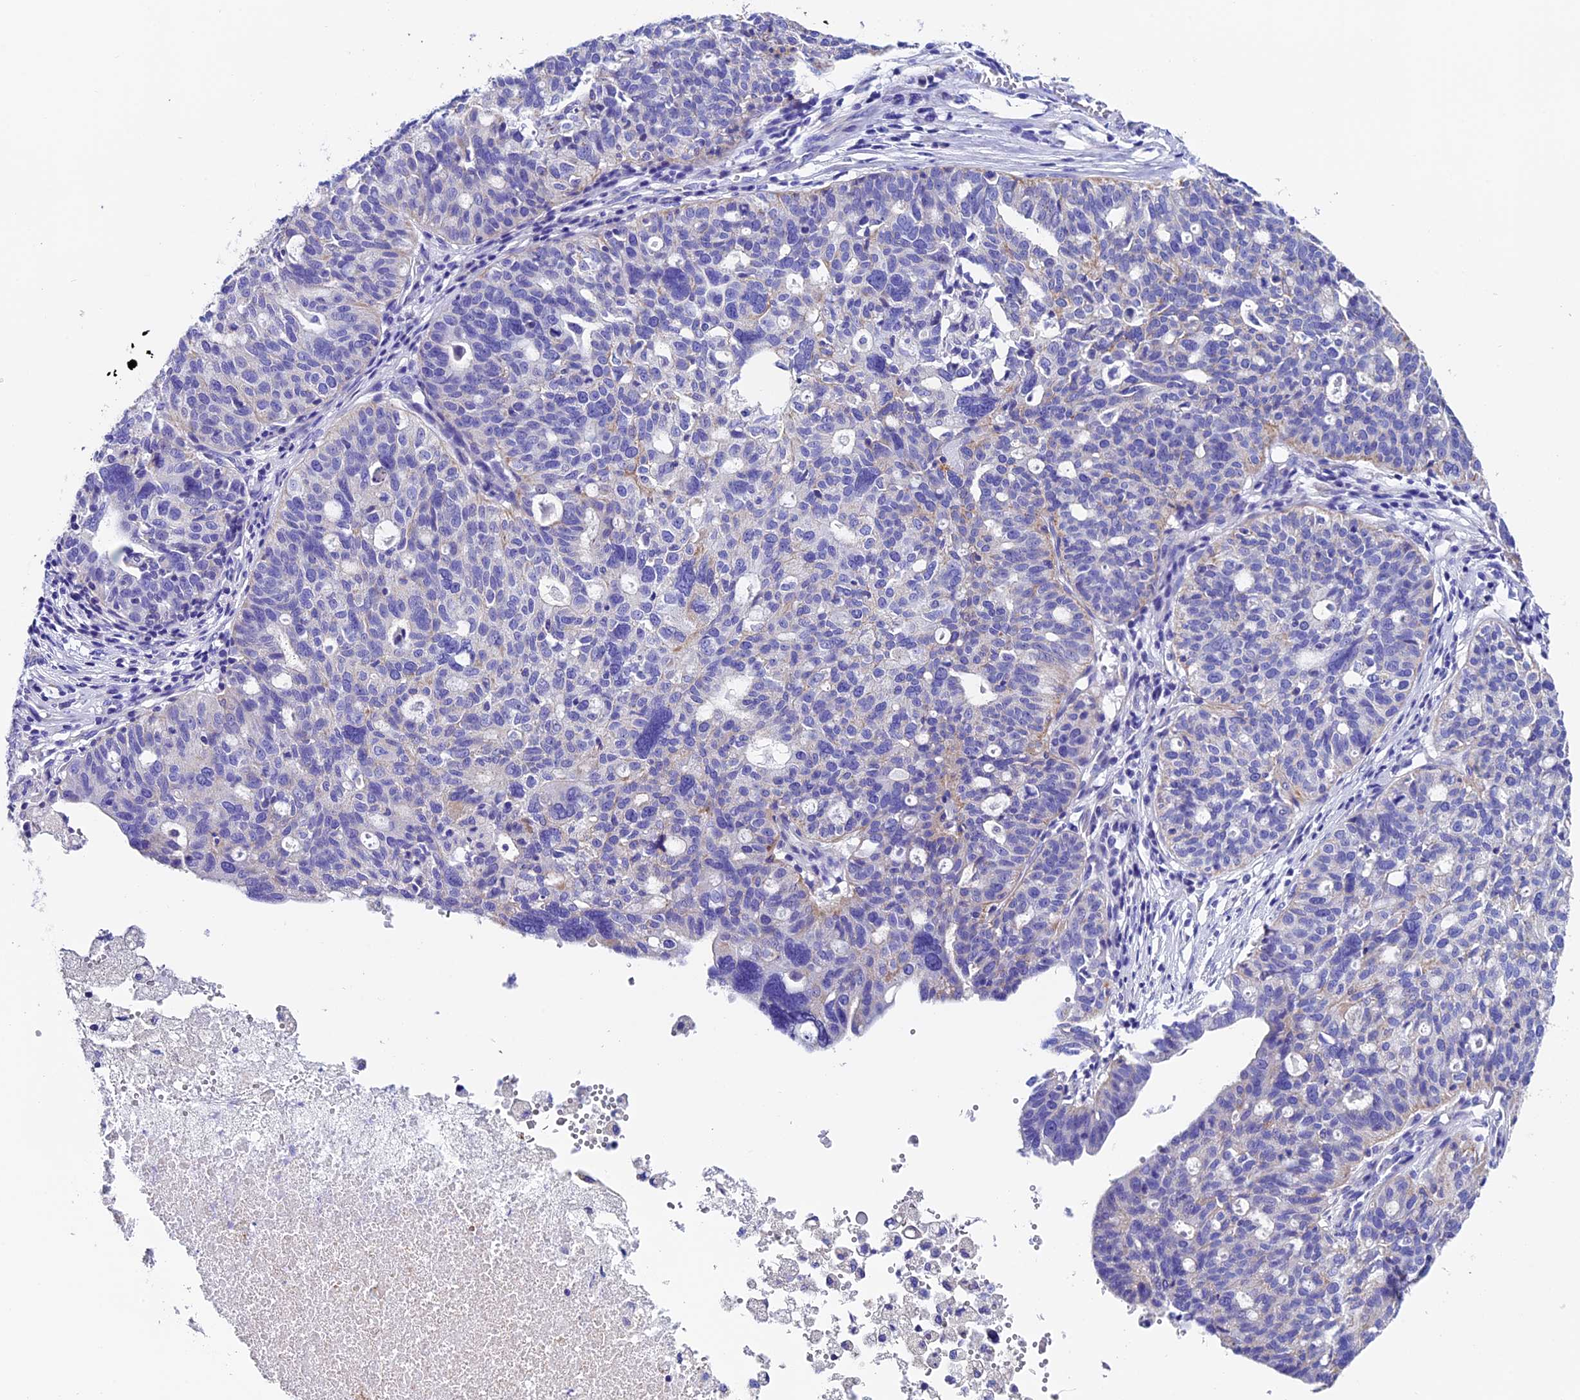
{"staining": {"intensity": "weak", "quantity": "<25%", "location": "cytoplasmic/membranous"}, "tissue": "ovarian cancer", "cell_type": "Tumor cells", "image_type": "cancer", "snomed": [{"axis": "morphology", "description": "Cystadenocarcinoma, serous, NOS"}, {"axis": "topography", "description": "Ovary"}], "caption": "The IHC photomicrograph has no significant staining in tumor cells of serous cystadenocarcinoma (ovarian) tissue.", "gene": "COMTD1", "patient": {"sex": "female", "age": 59}}